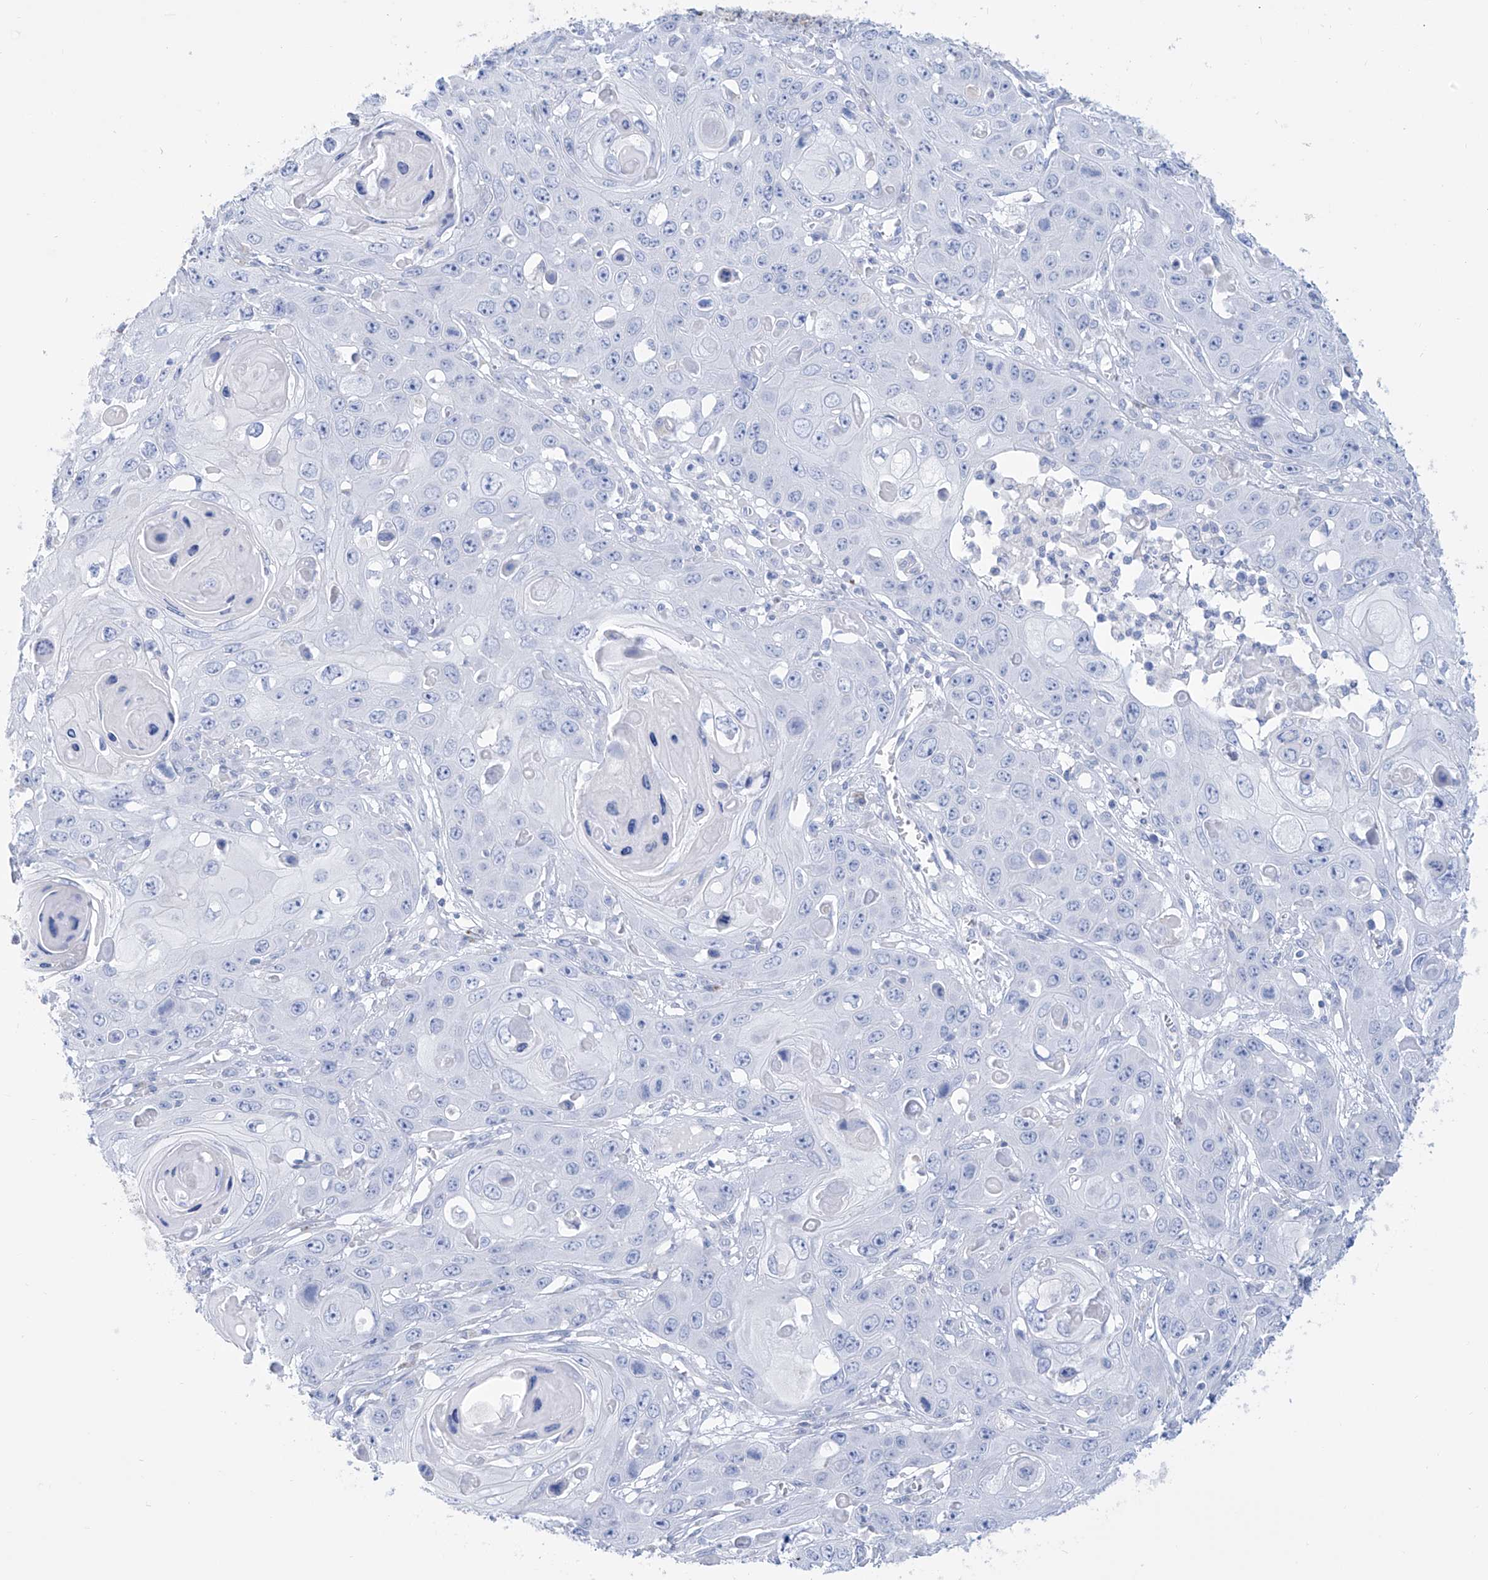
{"staining": {"intensity": "negative", "quantity": "none", "location": "none"}, "tissue": "skin cancer", "cell_type": "Tumor cells", "image_type": "cancer", "snomed": [{"axis": "morphology", "description": "Squamous cell carcinoma, NOS"}, {"axis": "topography", "description": "Skin"}], "caption": "Human skin cancer (squamous cell carcinoma) stained for a protein using immunohistochemistry reveals no expression in tumor cells.", "gene": "ALDH6A1", "patient": {"sex": "male", "age": 55}}